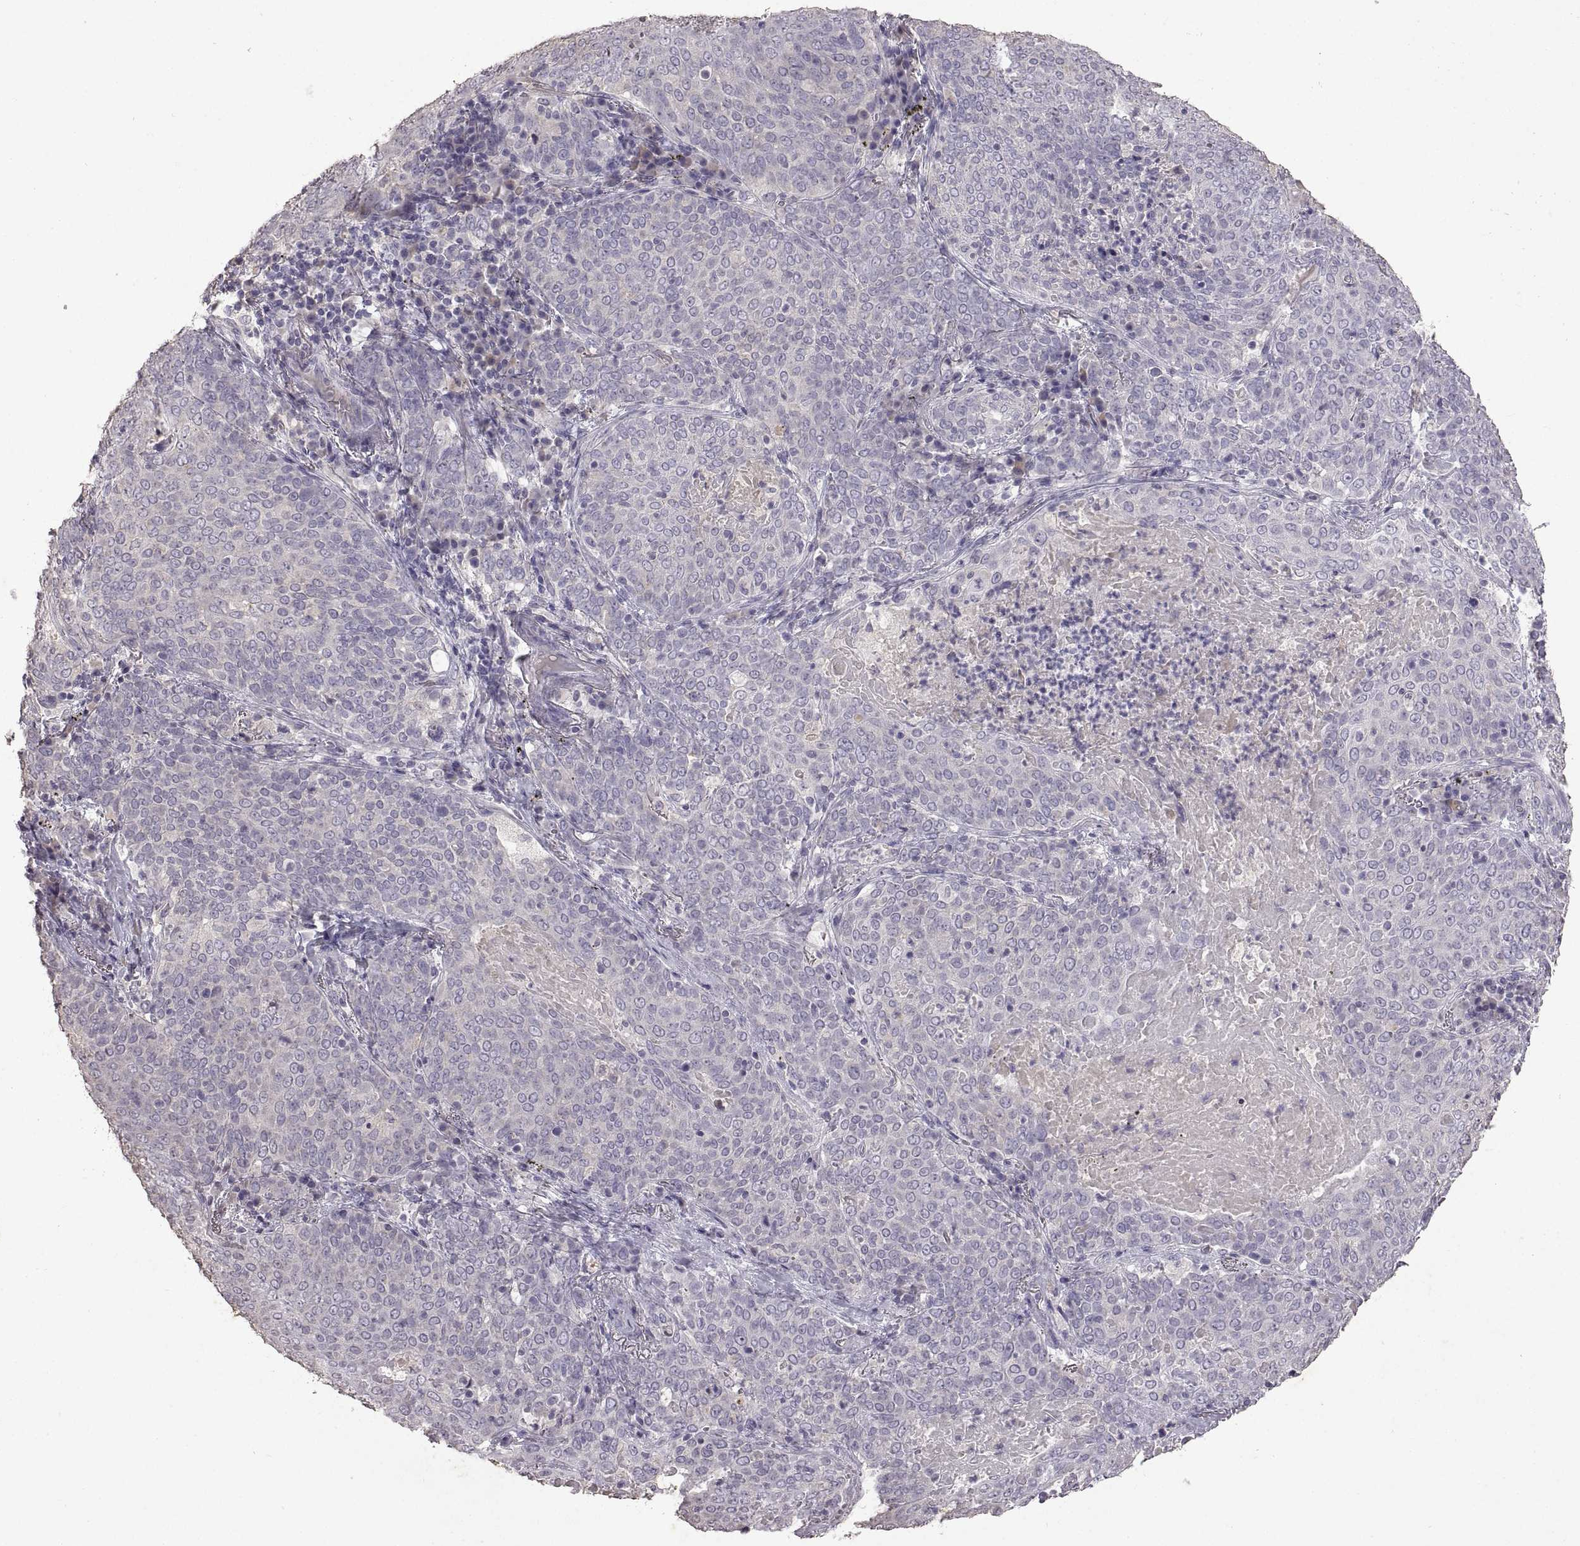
{"staining": {"intensity": "negative", "quantity": "none", "location": "none"}, "tissue": "lung cancer", "cell_type": "Tumor cells", "image_type": "cancer", "snomed": [{"axis": "morphology", "description": "Squamous cell carcinoma, NOS"}, {"axis": "topography", "description": "Lung"}], "caption": "High power microscopy micrograph of an IHC photomicrograph of lung cancer (squamous cell carcinoma), revealing no significant expression in tumor cells.", "gene": "DEFB136", "patient": {"sex": "male", "age": 82}}